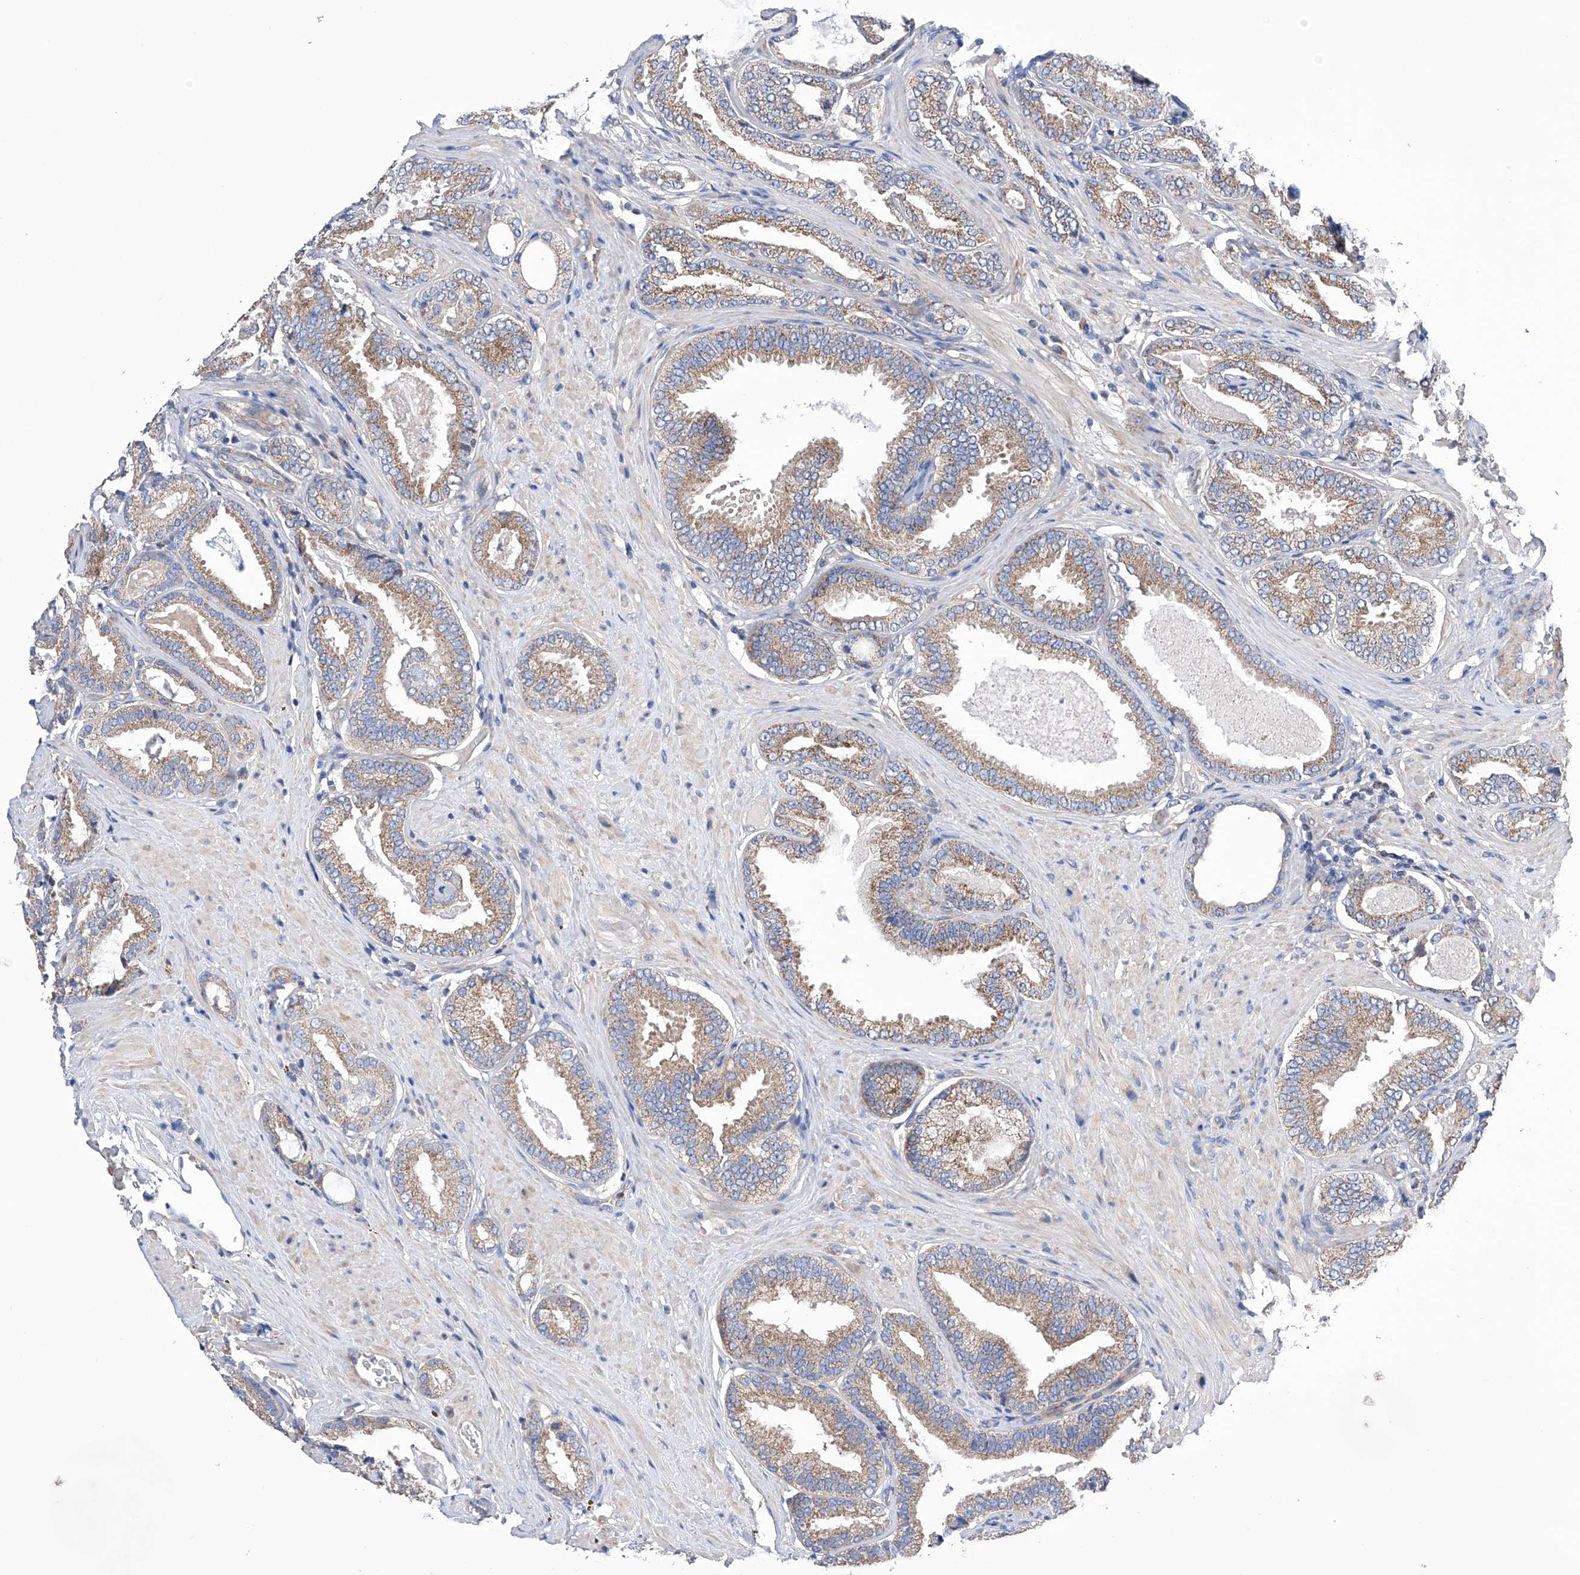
{"staining": {"intensity": "weak", "quantity": ">75%", "location": "cytoplasmic/membranous"}, "tissue": "prostate cancer", "cell_type": "Tumor cells", "image_type": "cancer", "snomed": [{"axis": "morphology", "description": "Adenocarcinoma, Low grade"}, {"axis": "topography", "description": "Prostate"}], "caption": "A histopathology image of human prostate cancer (low-grade adenocarcinoma) stained for a protein reveals weak cytoplasmic/membranous brown staining in tumor cells. The staining was performed using DAB to visualize the protein expression in brown, while the nuclei were stained in blue with hematoxylin (Magnification: 20x).", "gene": "EFCAB2", "patient": {"sex": "male", "age": 71}}